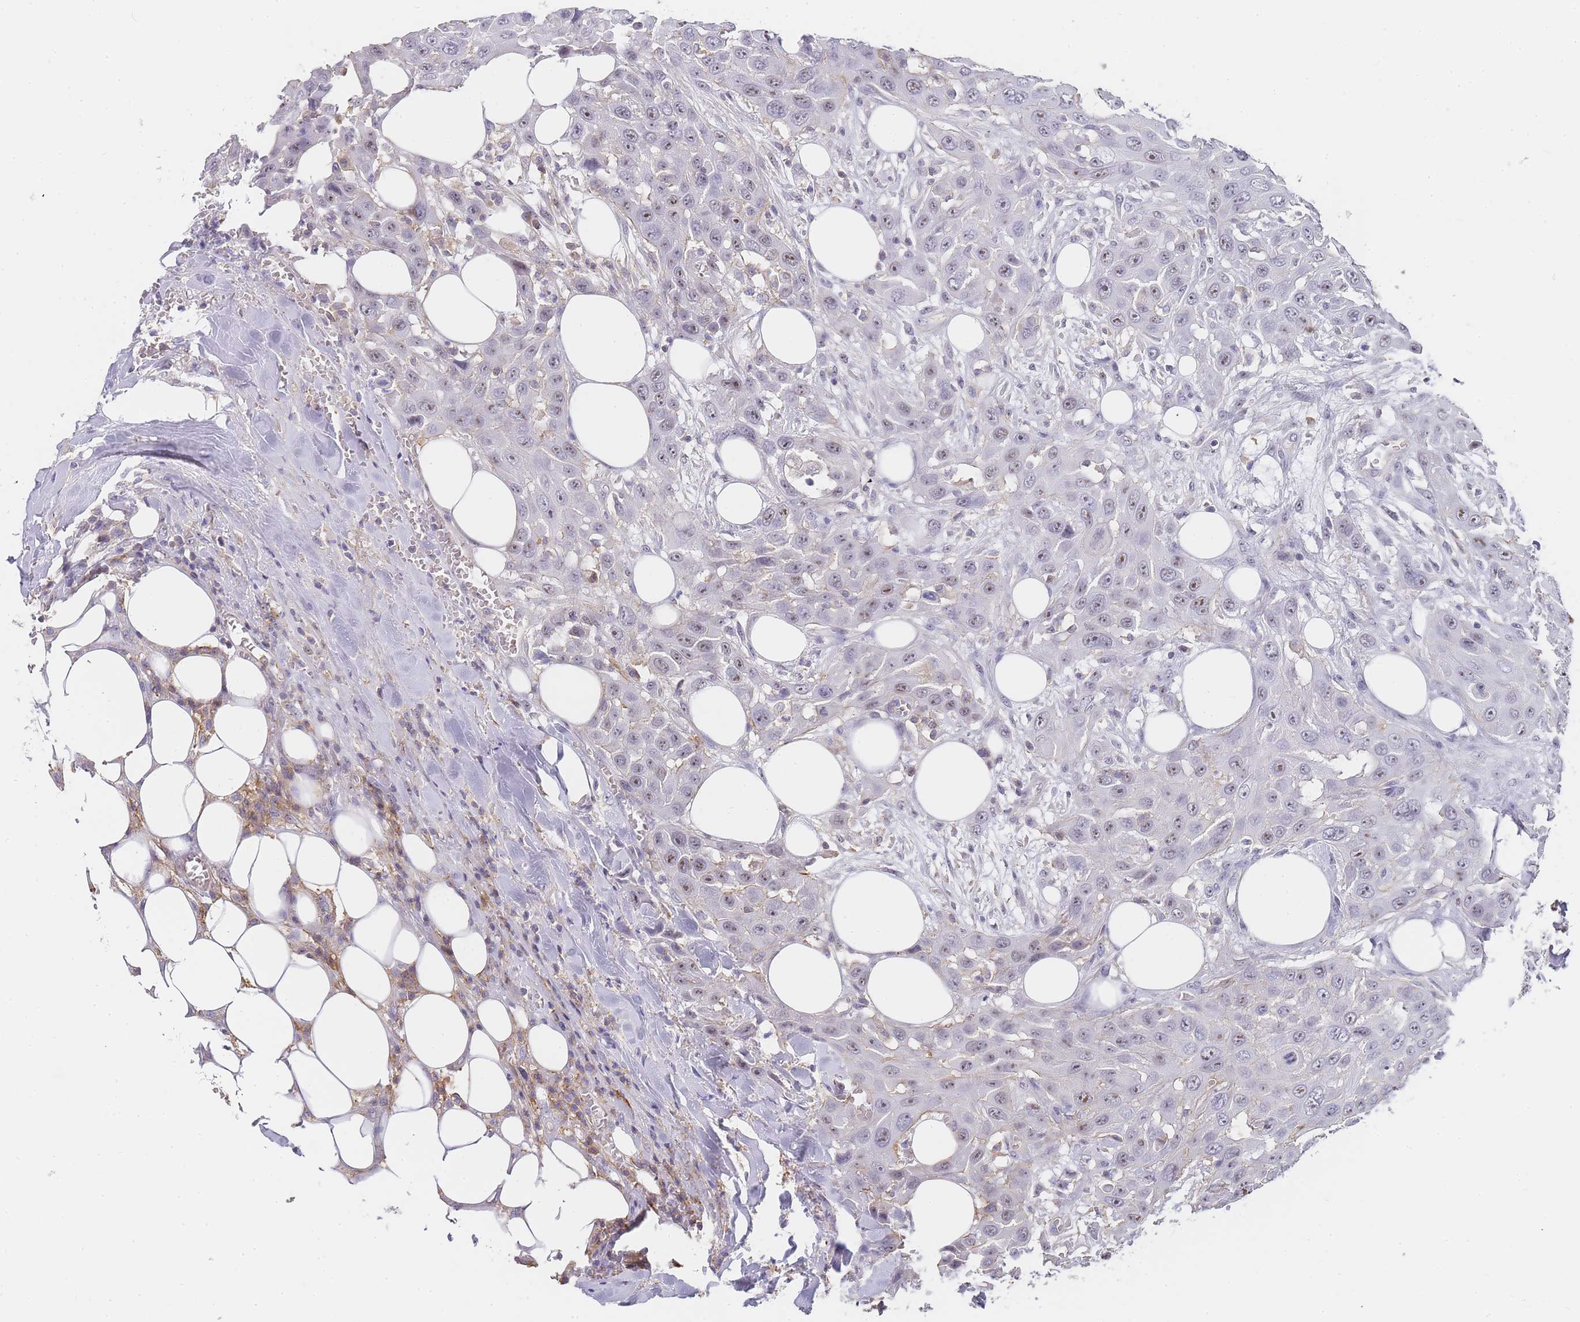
{"staining": {"intensity": "moderate", "quantity": ">75%", "location": "nuclear"}, "tissue": "head and neck cancer", "cell_type": "Tumor cells", "image_type": "cancer", "snomed": [{"axis": "morphology", "description": "Squamous cell carcinoma, NOS"}, {"axis": "topography", "description": "Head-Neck"}], "caption": "This image shows immunohistochemistry (IHC) staining of head and neck squamous cell carcinoma, with medium moderate nuclear staining in about >75% of tumor cells.", "gene": "NOP14", "patient": {"sex": "male", "age": 81}}